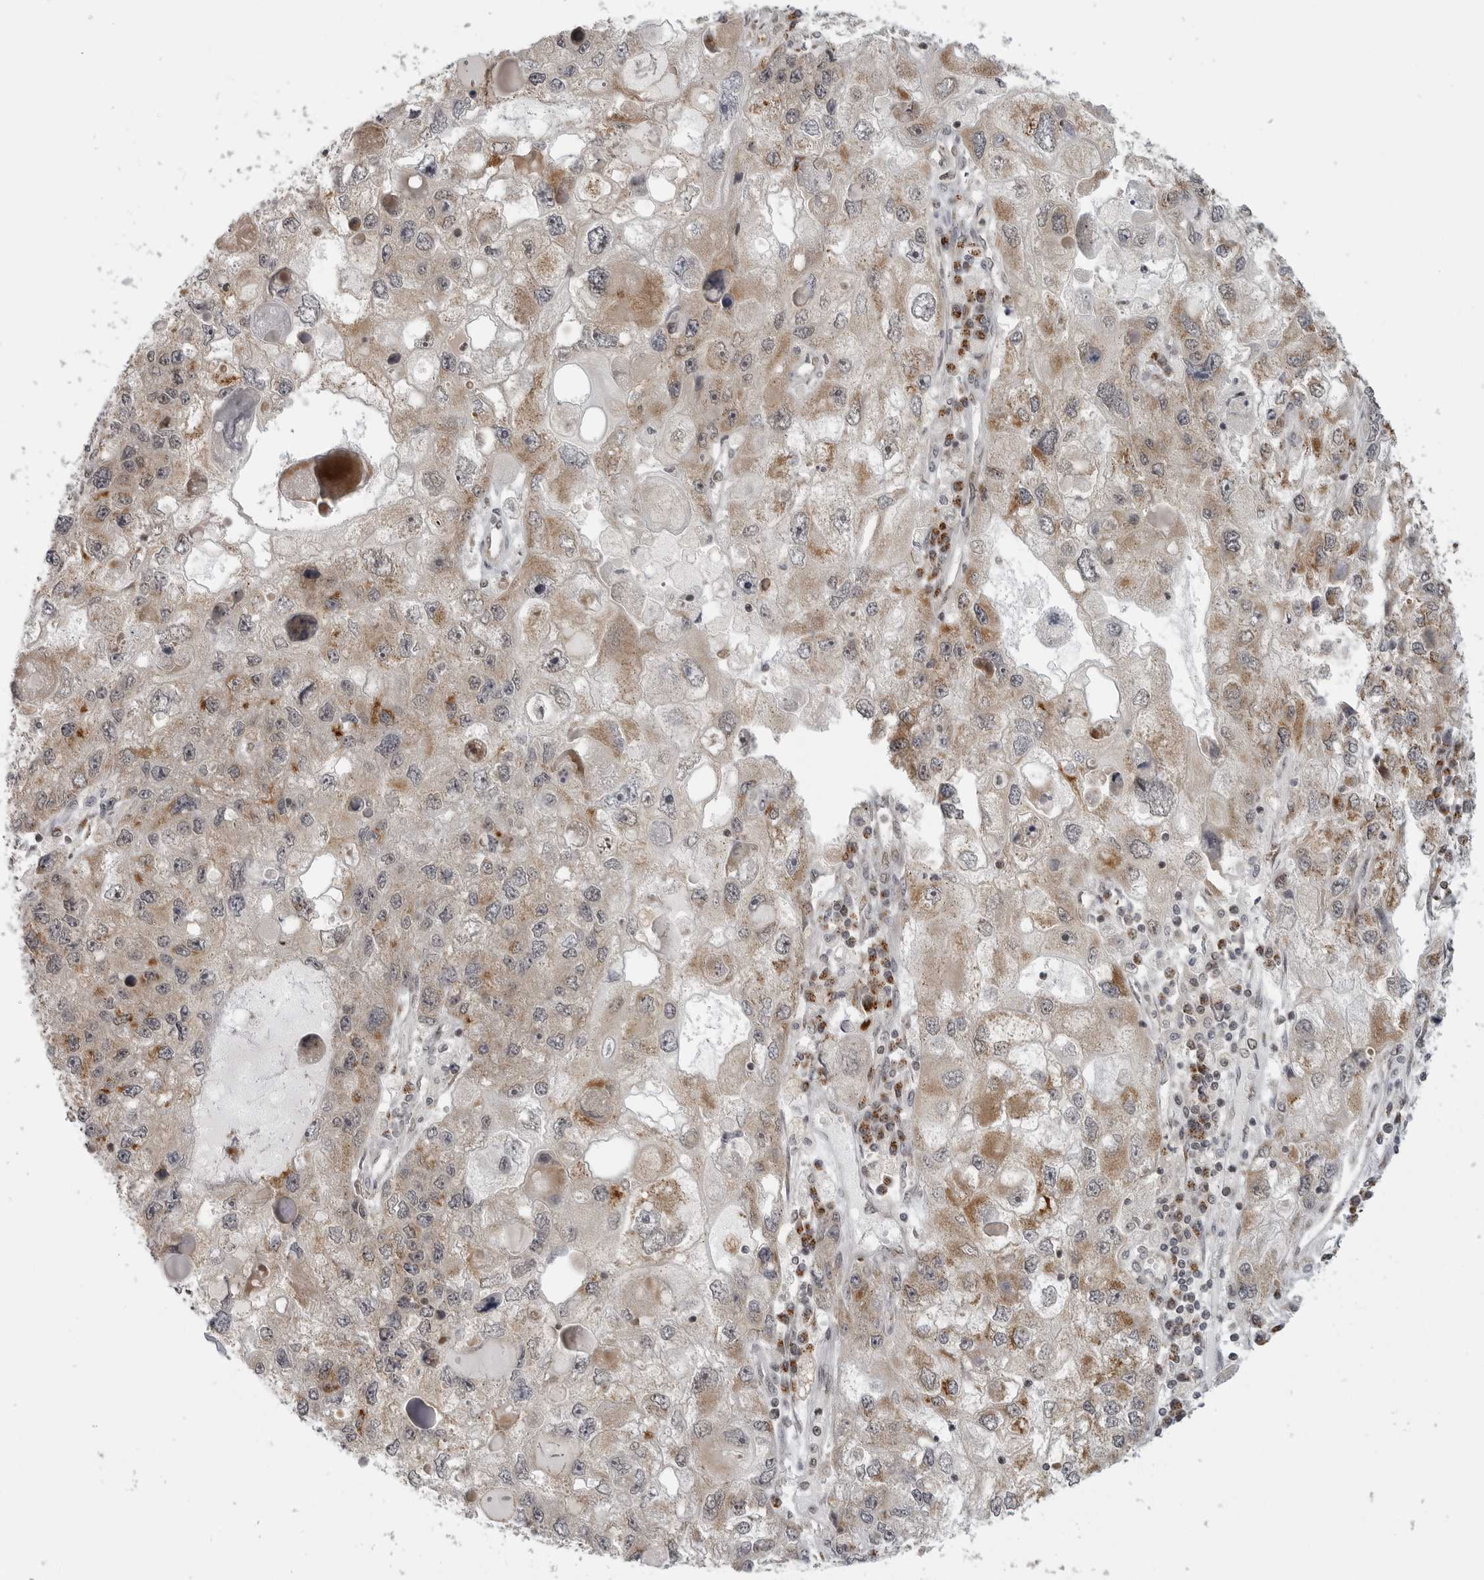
{"staining": {"intensity": "moderate", "quantity": "25%-75%", "location": "cytoplasmic/membranous"}, "tissue": "endometrial cancer", "cell_type": "Tumor cells", "image_type": "cancer", "snomed": [{"axis": "morphology", "description": "Adenocarcinoma, NOS"}, {"axis": "topography", "description": "Endometrium"}], "caption": "High-magnification brightfield microscopy of endometrial cancer stained with DAB (3,3'-diaminobenzidine) (brown) and counterstained with hematoxylin (blue). tumor cells exhibit moderate cytoplasmic/membranous staining is appreciated in about25%-75% of cells.", "gene": "COPA", "patient": {"sex": "female", "age": 49}}